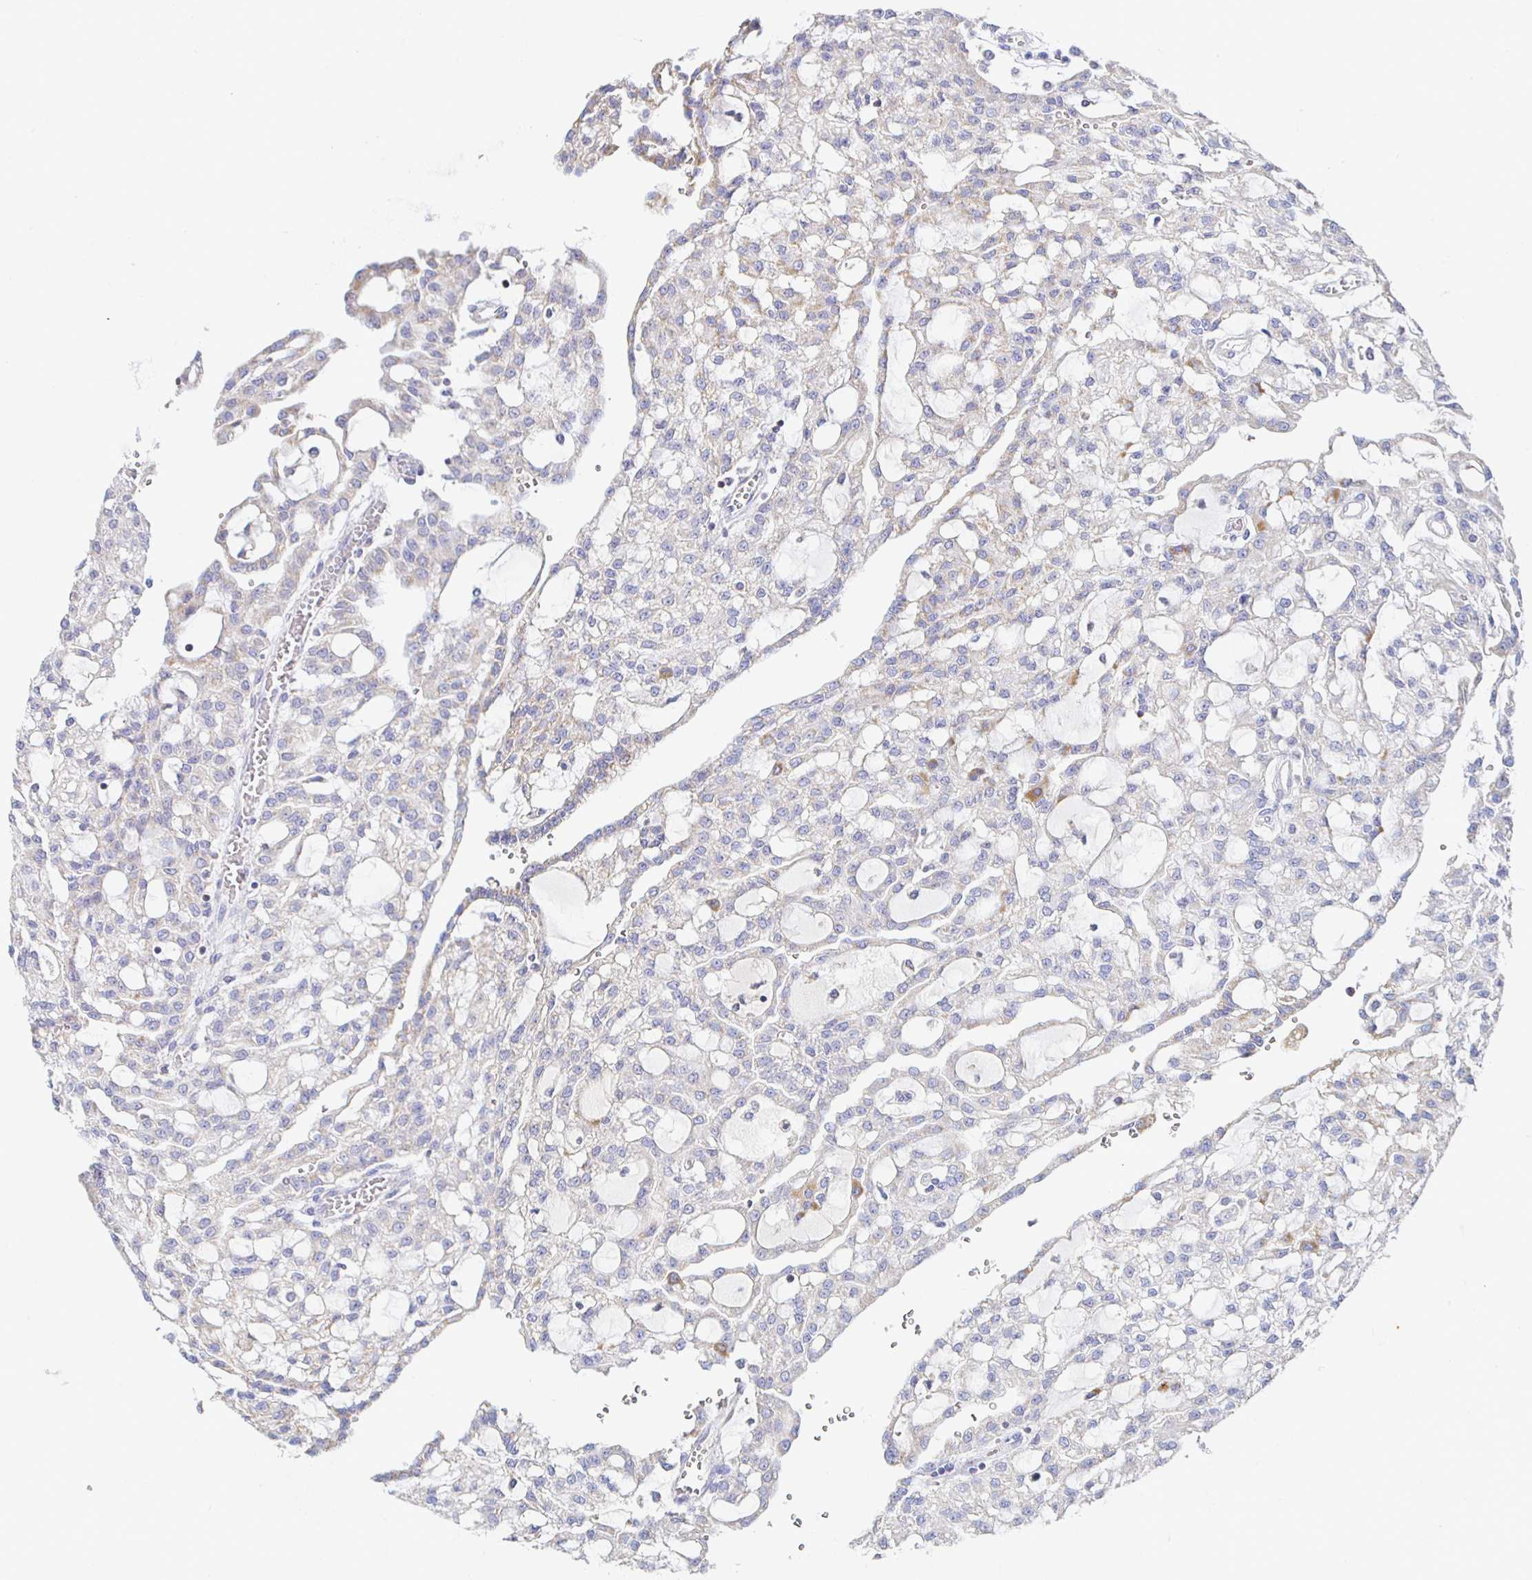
{"staining": {"intensity": "moderate", "quantity": "<25%", "location": "cytoplasmic/membranous"}, "tissue": "renal cancer", "cell_type": "Tumor cells", "image_type": "cancer", "snomed": [{"axis": "morphology", "description": "Adenocarcinoma, NOS"}, {"axis": "topography", "description": "Kidney"}], "caption": "An immunohistochemistry (IHC) micrograph of tumor tissue is shown. Protein staining in brown shows moderate cytoplasmic/membranous positivity in renal cancer within tumor cells.", "gene": "SYNGR4", "patient": {"sex": "male", "age": 63}}